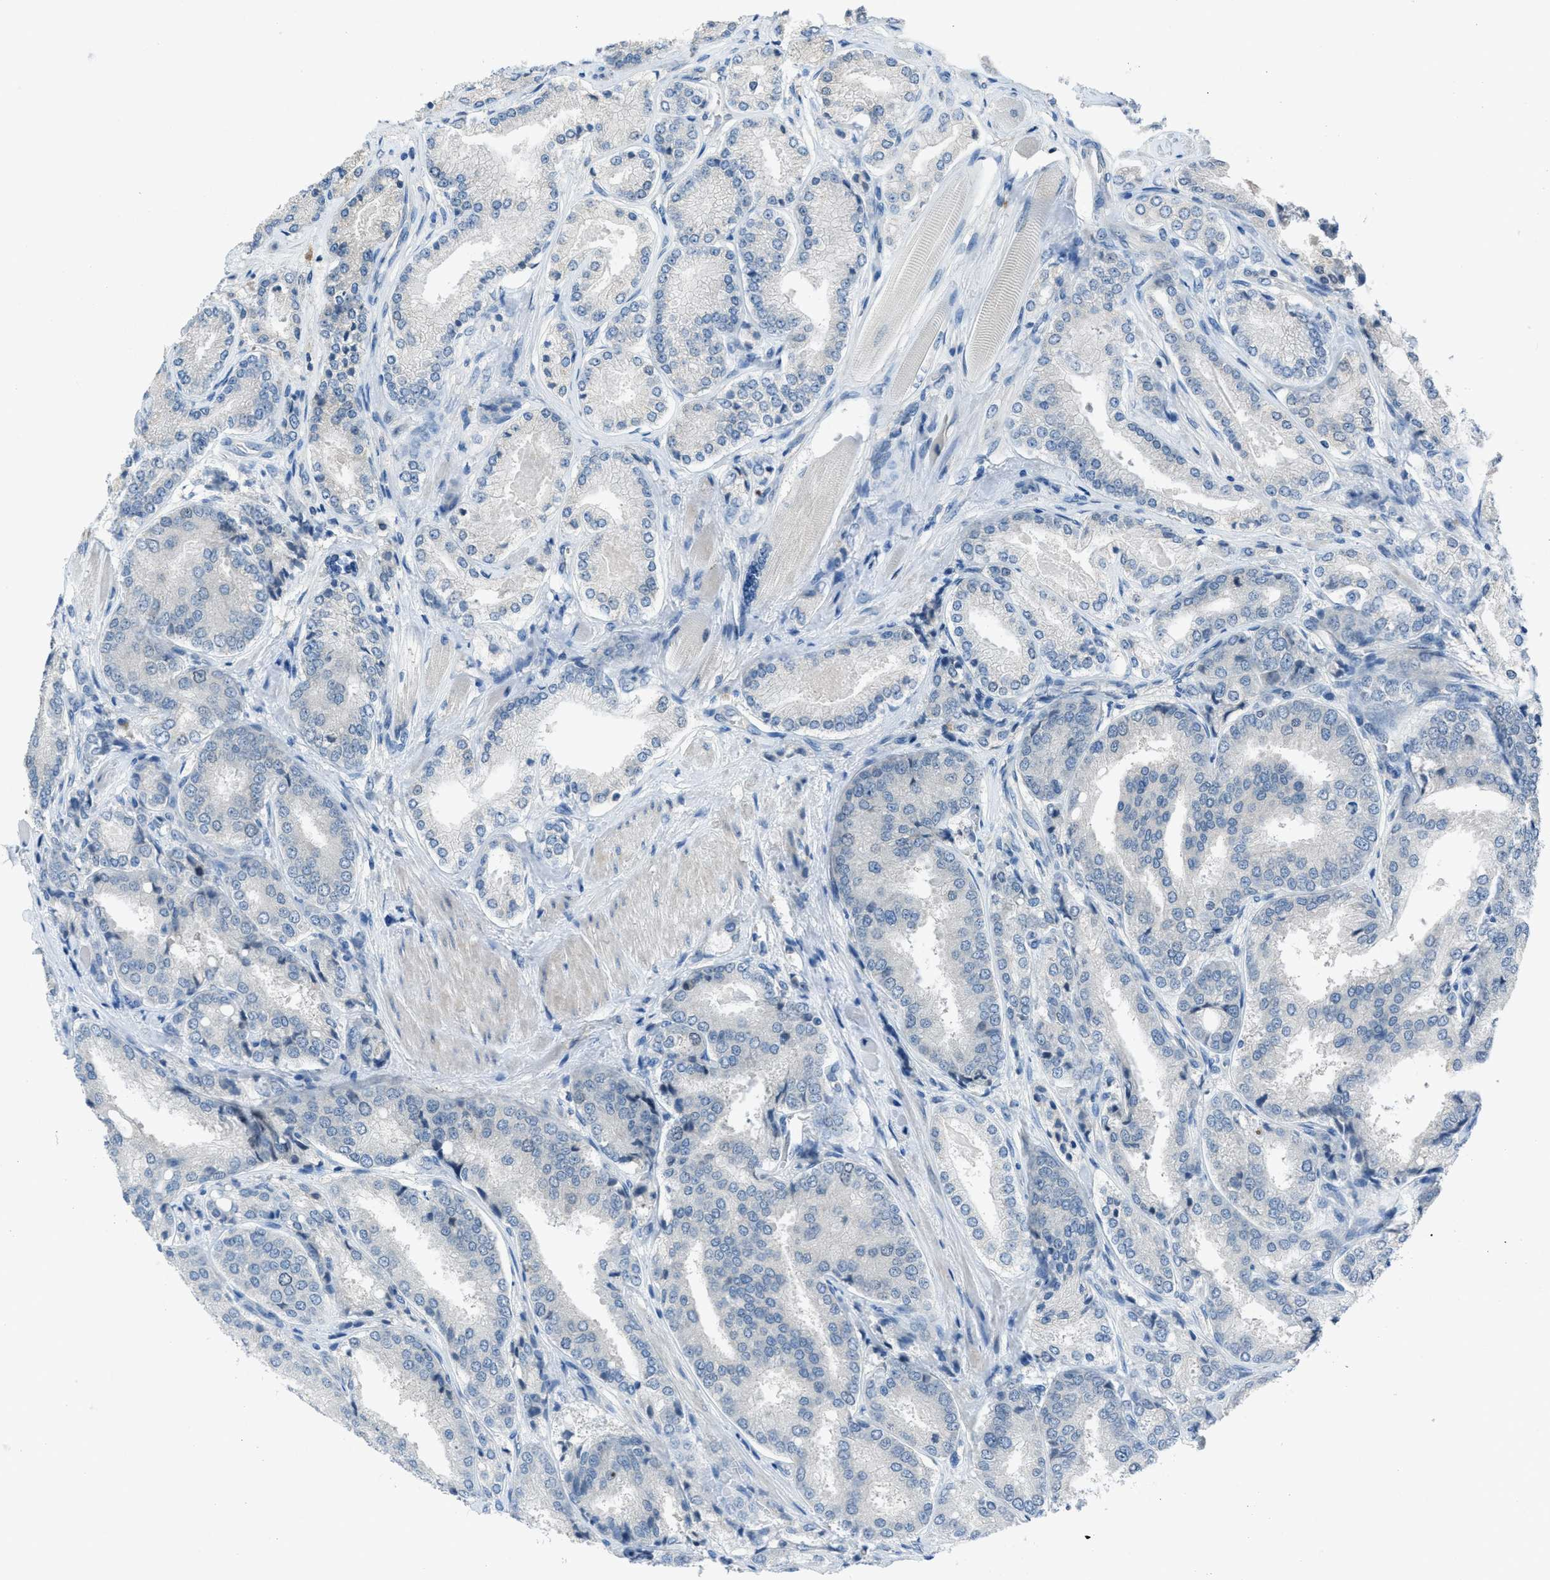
{"staining": {"intensity": "negative", "quantity": "none", "location": "none"}, "tissue": "prostate cancer", "cell_type": "Tumor cells", "image_type": "cancer", "snomed": [{"axis": "morphology", "description": "Adenocarcinoma, High grade"}, {"axis": "topography", "description": "Prostate"}], "caption": "This is an immunohistochemistry micrograph of prostate cancer (adenocarcinoma (high-grade)). There is no expression in tumor cells.", "gene": "MIS18A", "patient": {"sex": "male", "age": 50}}